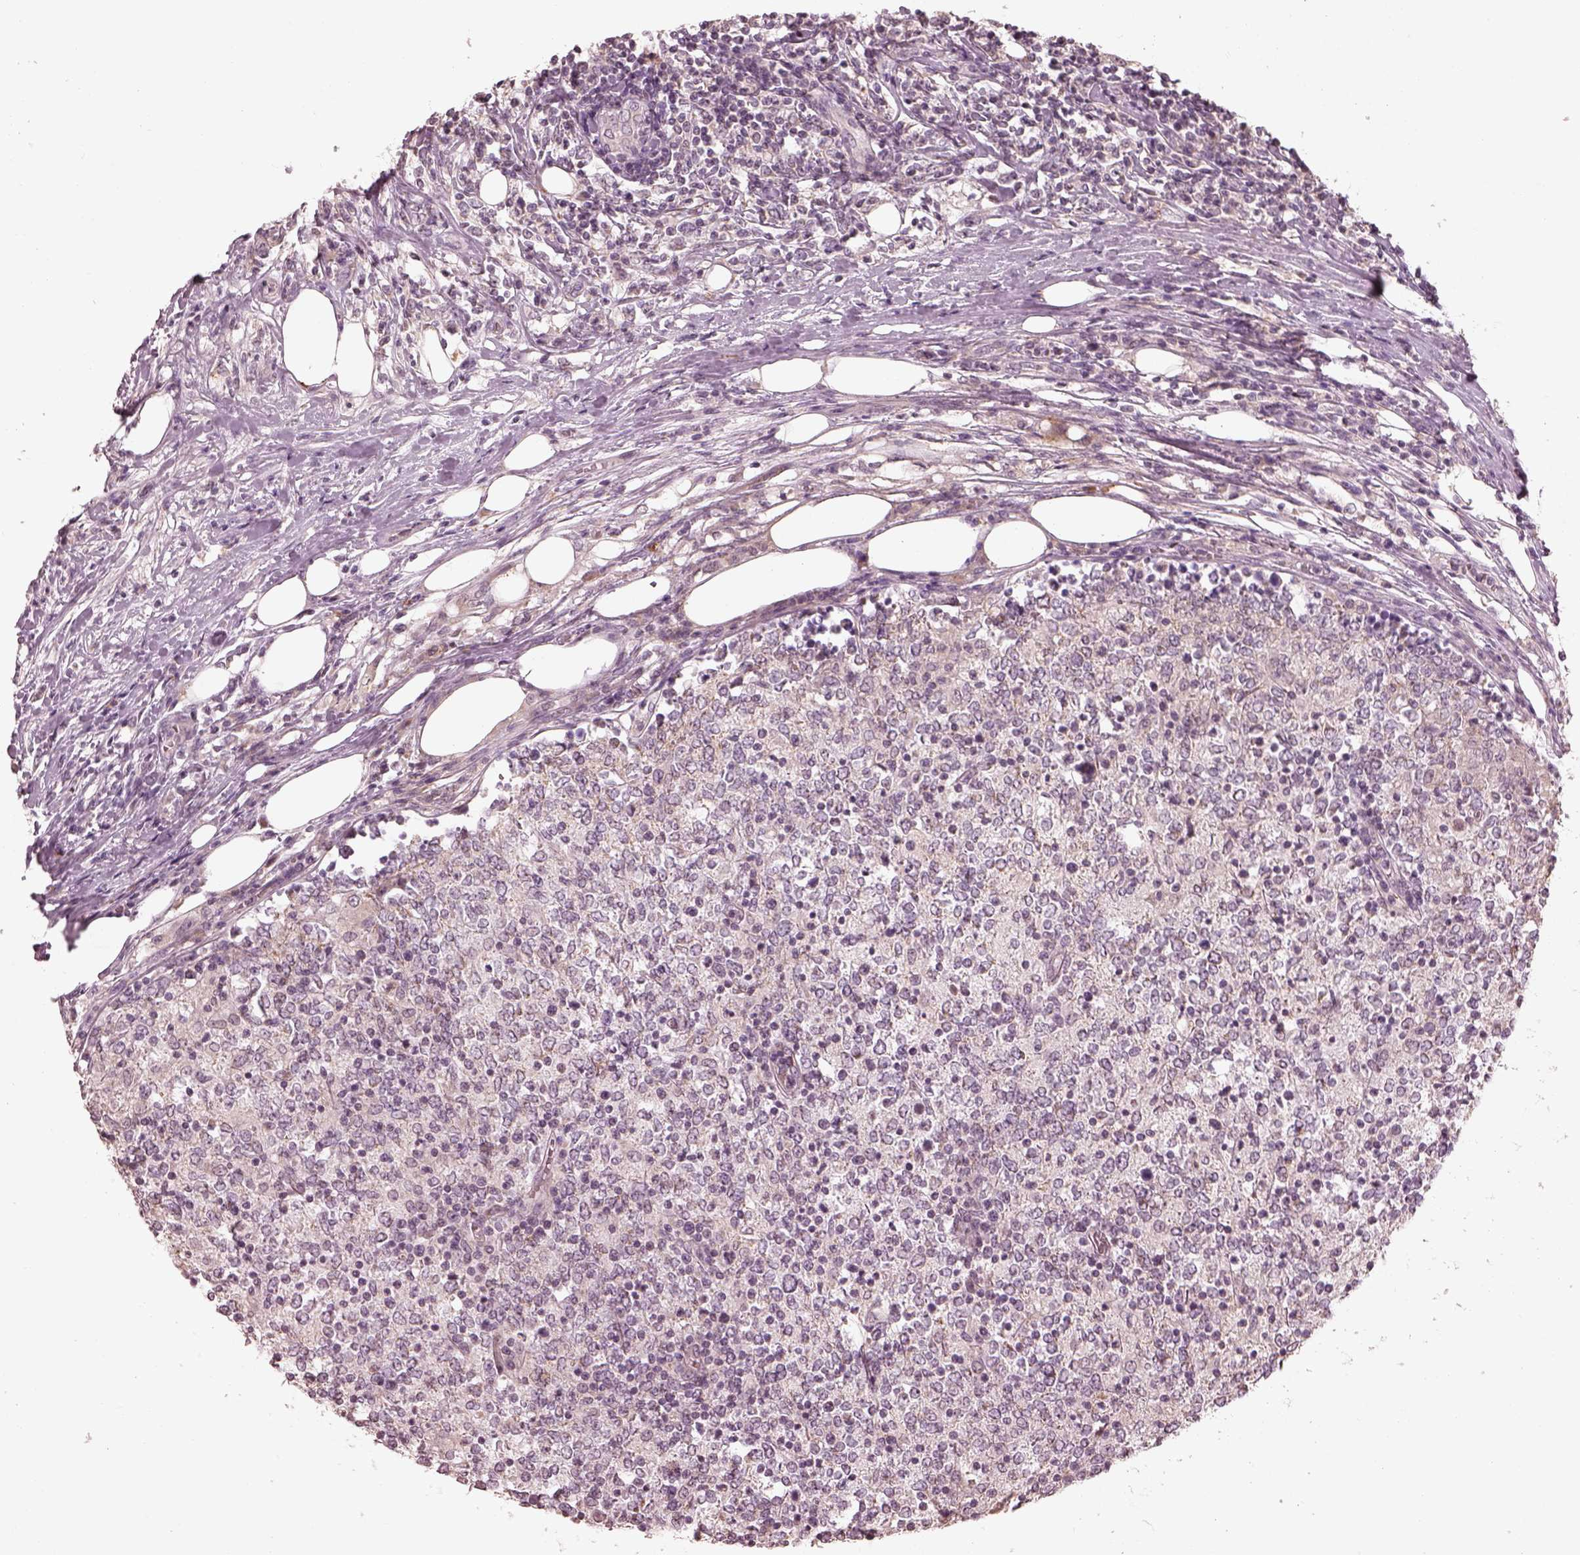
{"staining": {"intensity": "negative", "quantity": "none", "location": "none"}, "tissue": "lymphoma", "cell_type": "Tumor cells", "image_type": "cancer", "snomed": [{"axis": "morphology", "description": "Malignant lymphoma, non-Hodgkin's type, High grade"}, {"axis": "topography", "description": "Lymph node"}], "caption": "Immunohistochemistry image of human high-grade malignant lymphoma, non-Hodgkin's type stained for a protein (brown), which demonstrates no staining in tumor cells. (IHC, brightfield microscopy, high magnification).", "gene": "SLC25A46", "patient": {"sex": "female", "age": 84}}